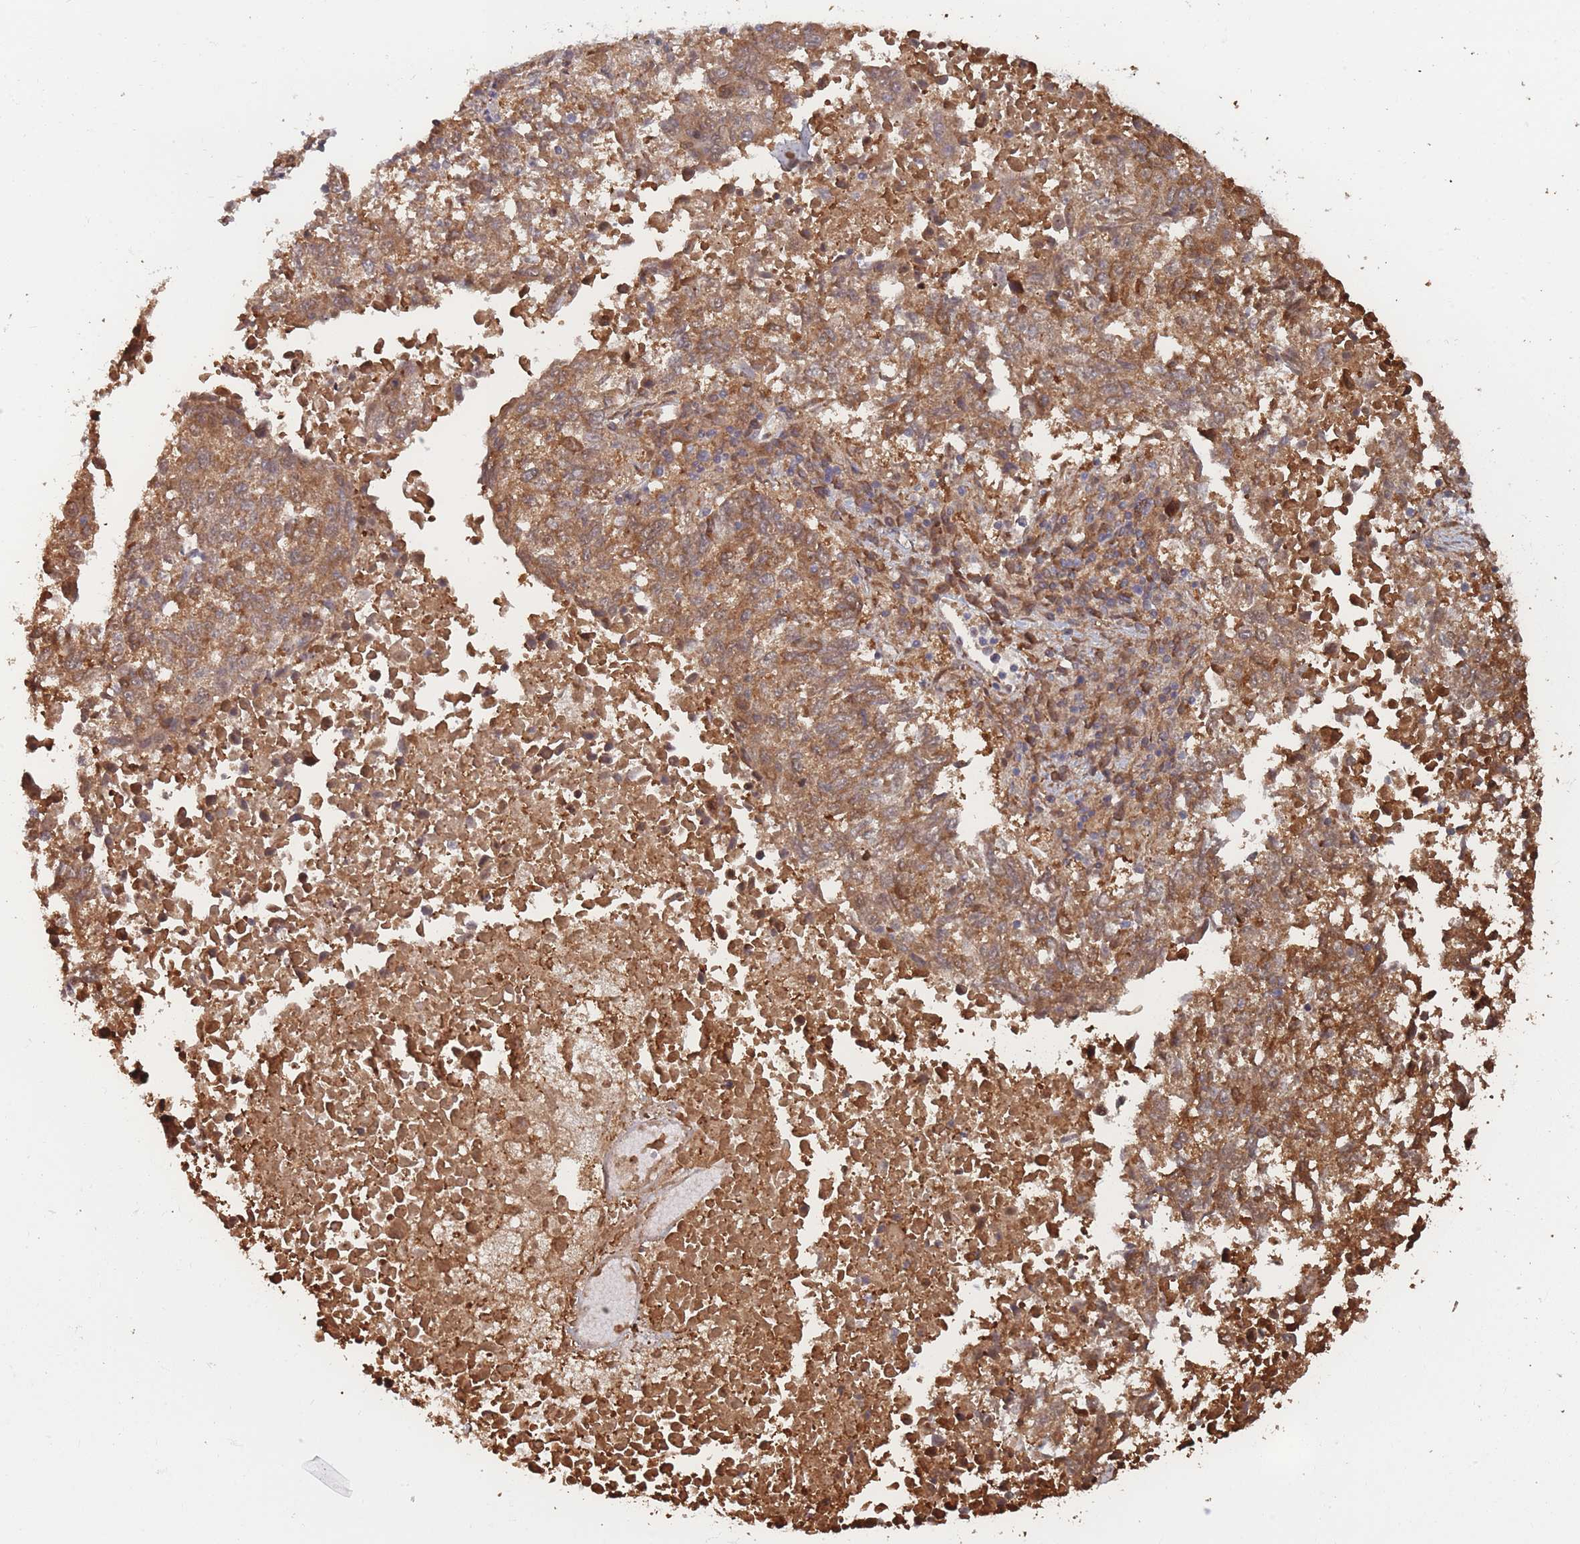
{"staining": {"intensity": "moderate", "quantity": ">75%", "location": "cytoplasmic/membranous"}, "tissue": "lung cancer", "cell_type": "Tumor cells", "image_type": "cancer", "snomed": [{"axis": "morphology", "description": "Squamous cell carcinoma, NOS"}, {"axis": "topography", "description": "Lung"}], "caption": "Lung cancer (squamous cell carcinoma) tissue demonstrates moderate cytoplasmic/membranous staining in approximately >75% of tumor cells (IHC, brightfield microscopy, high magnification).", "gene": "PODXL2", "patient": {"sex": "male", "age": 73}}